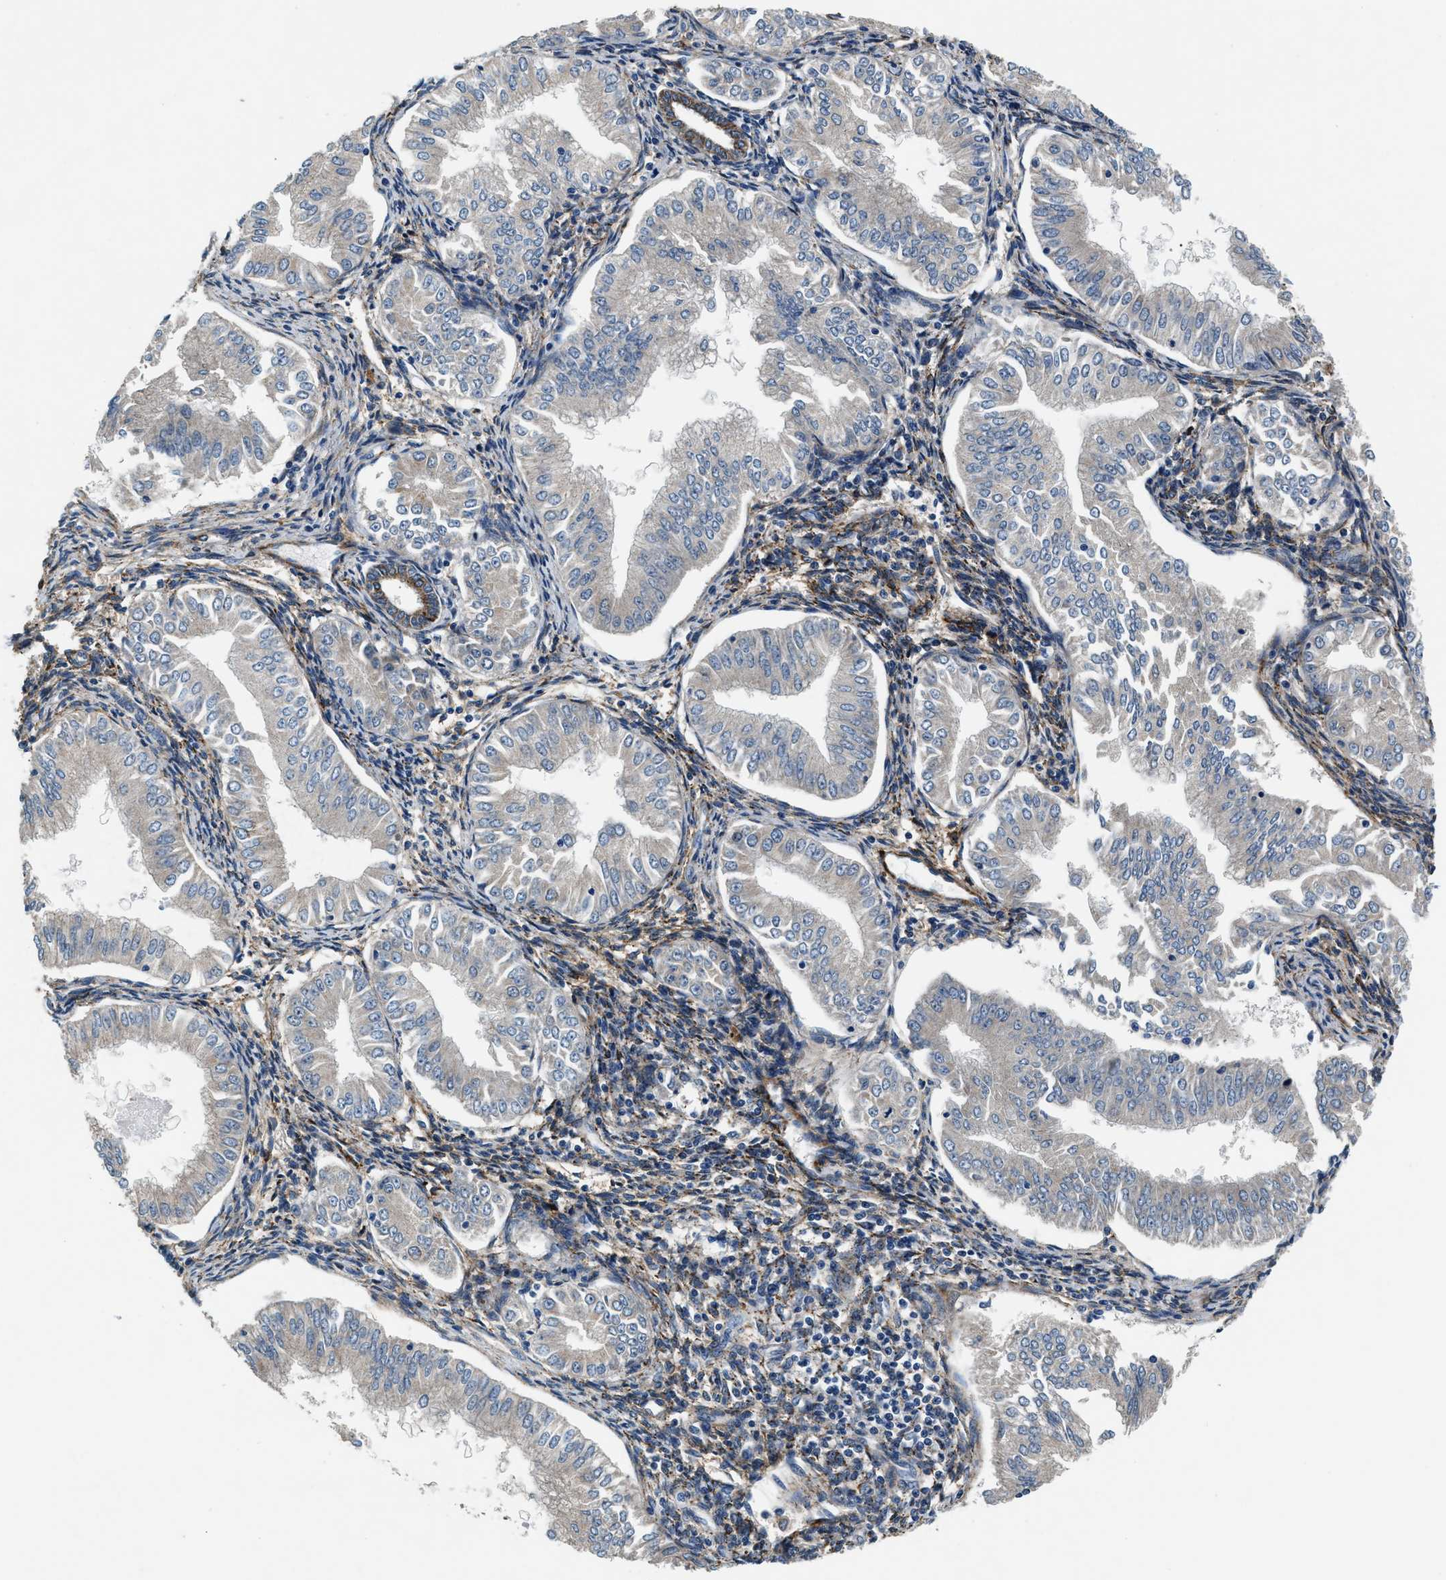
{"staining": {"intensity": "negative", "quantity": "none", "location": "none"}, "tissue": "endometrial cancer", "cell_type": "Tumor cells", "image_type": "cancer", "snomed": [{"axis": "morphology", "description": "Normal tissue, NOS"}, {"axis": "morphology", "description": "Adenocarcinoma, NOS"}, {"axis": "topography", "description": "Endometrium"}], "caption": "Human adenocarcinoma (endometrial) stained for a protein using IHC reveals no expression in tumor cells.", "gene": "PRTFDC1", "patient": {"sex": "female", "age": 53}}